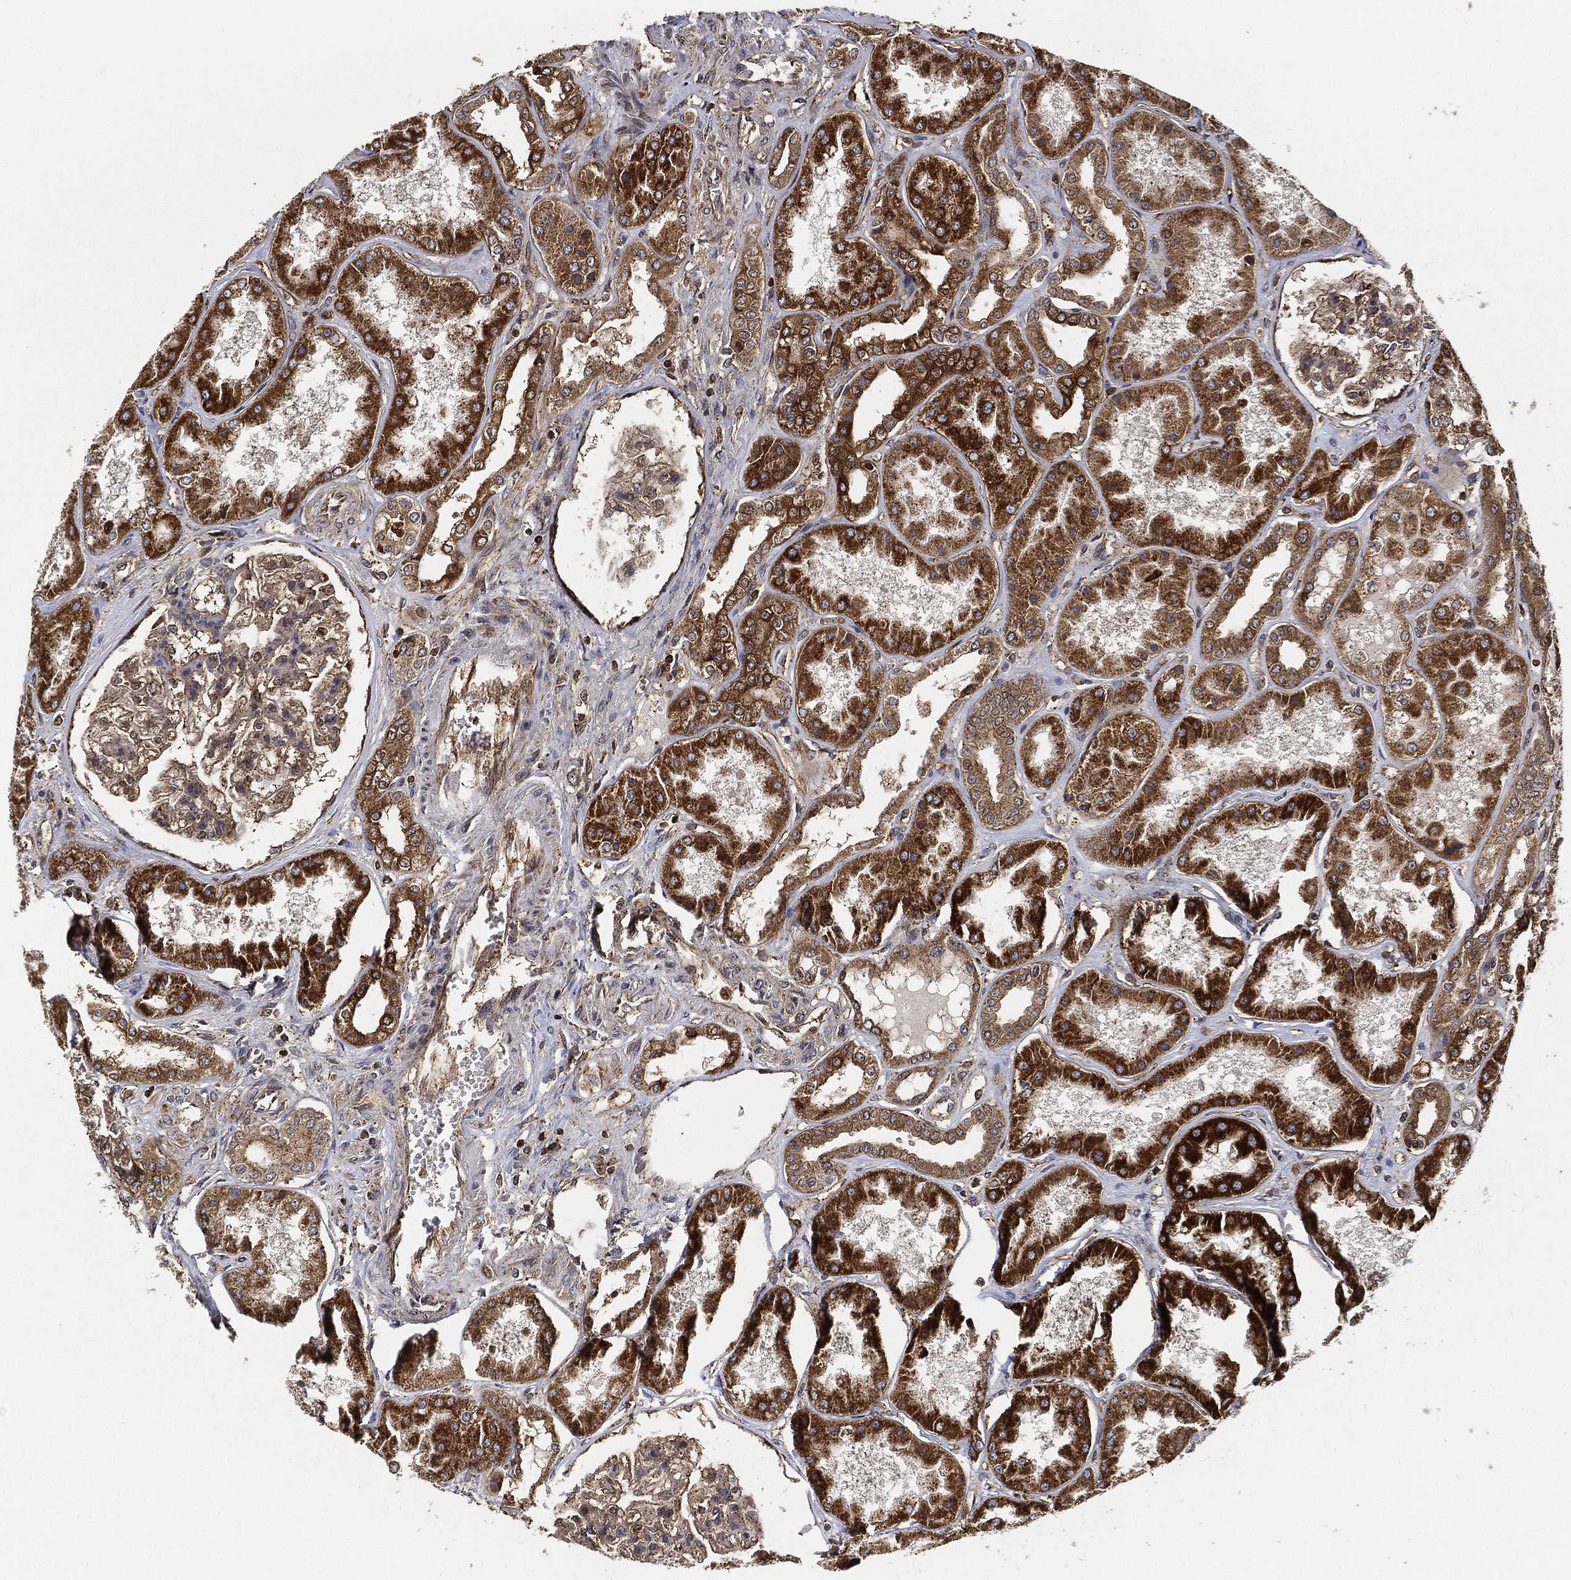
{"staining": {"intensity": "weak", "quantity": ">75%", "location": "cytoplasmic/membranous"}, "tissue": "kidney", "cell_type": "Cells in glomeruli", "image_type": "normal", "snomed": [{"axis": "morphology", "description": "Normal tissue, NOS"}, {"axis": "topography", "description": "Kidney"}], "caption": "Normal kidney displays weak cytoplasmic/membranous positivity in approximately >75% of cells in glomeruli The protein is stained brown, and the nuclei are stained in blue (DAB IHC with brightfield microscopy, high magnification)..", "gene": "MAP3K3", "patient": {"sex": "female", "age": 56}}